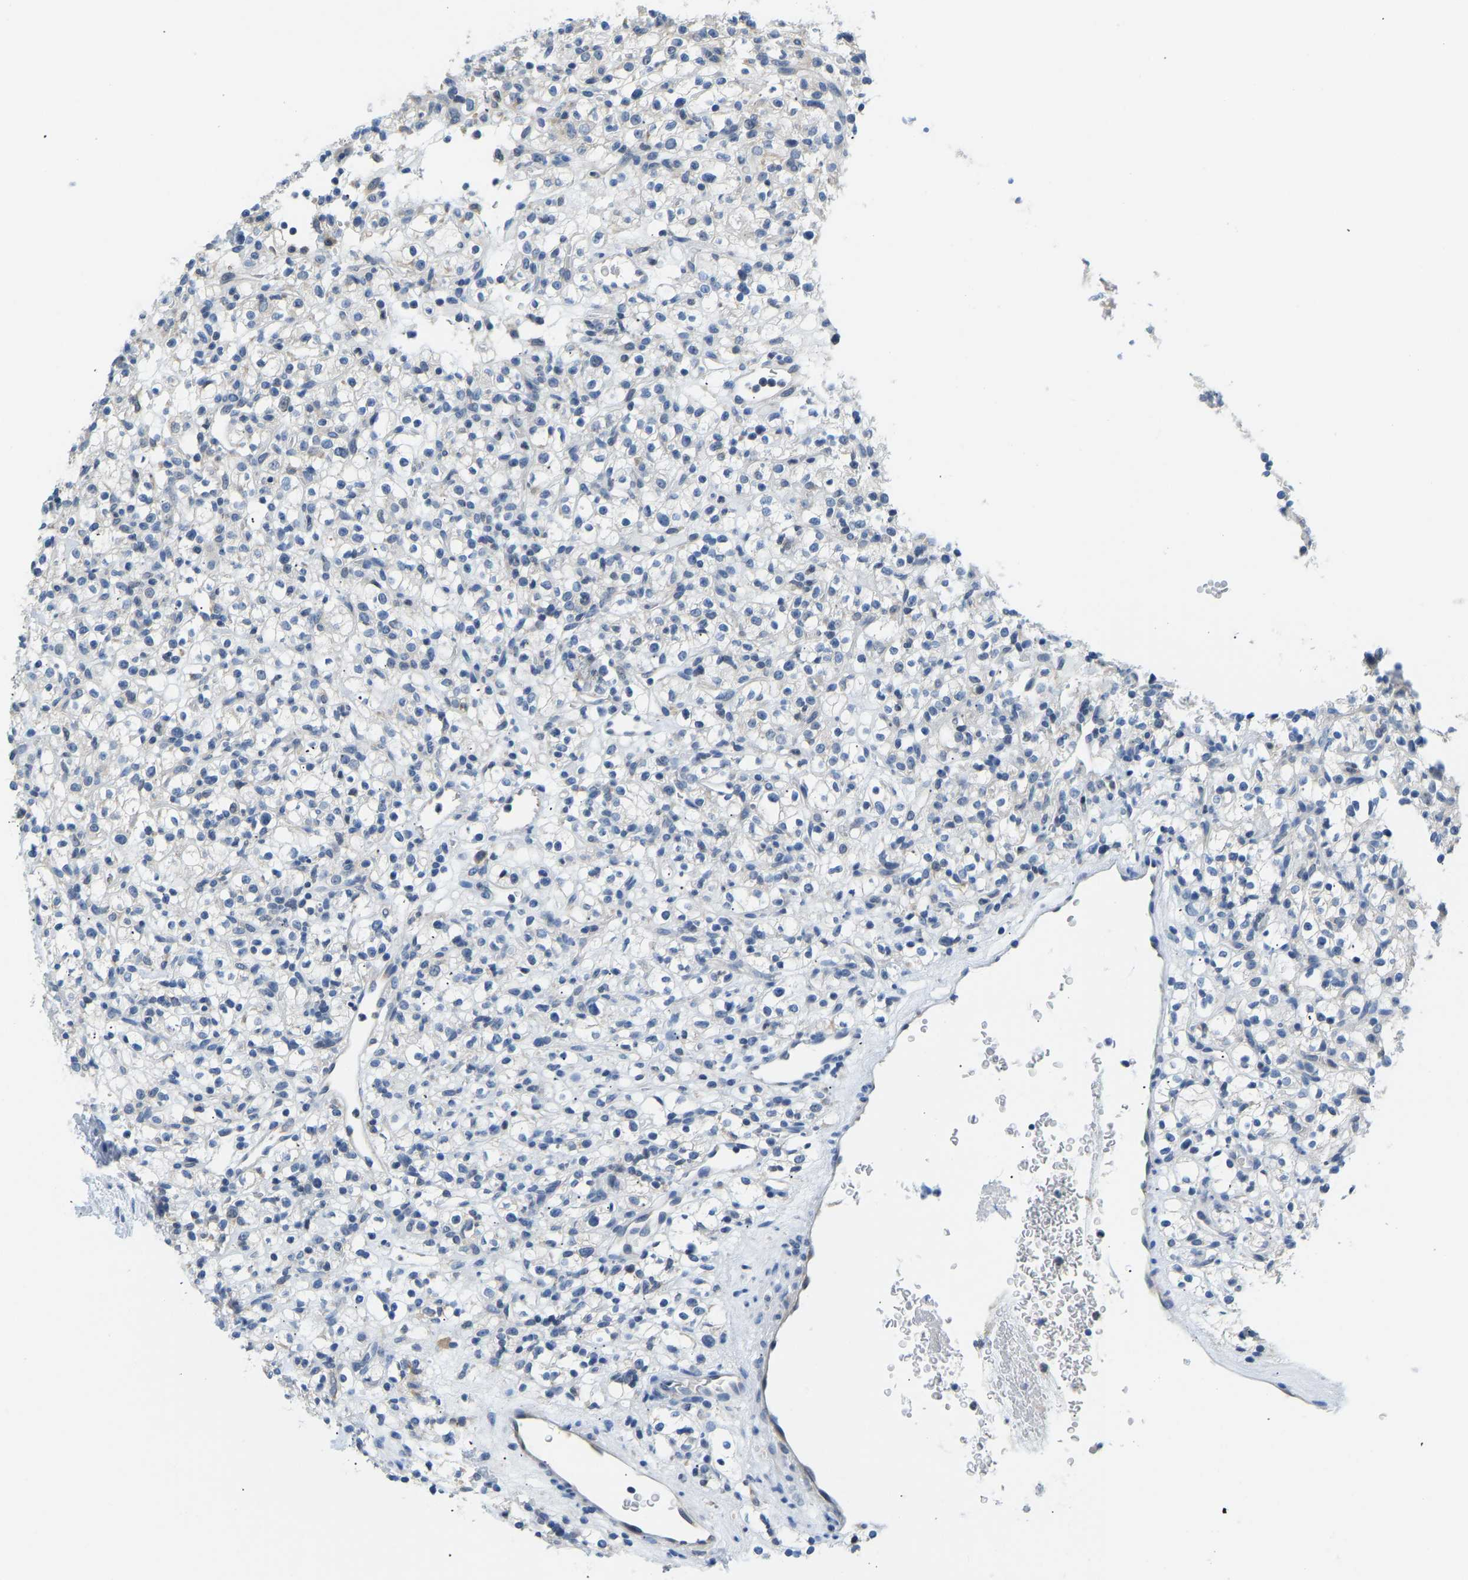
{"staining": {"intensity": "negative", "quantity": "none", "location": "none"}, "tissue": "renal cancer", "cell_type": "Tumor cells", "image_type": "cancer", "snomed": [{"axis": "morphology", "description": "Normal tissue, NOS"}, {"axis": "morphology", "description": "Adenocarcinoma, NOS"}, {"axis": "topography", "description": "Kidney"}], "caption": "A photomicrograph of renal cancer stained for a protein shows no brown staining in tumor cells.", "gene": "VRK1", "patient": {"sex": "female", "age": 72}}